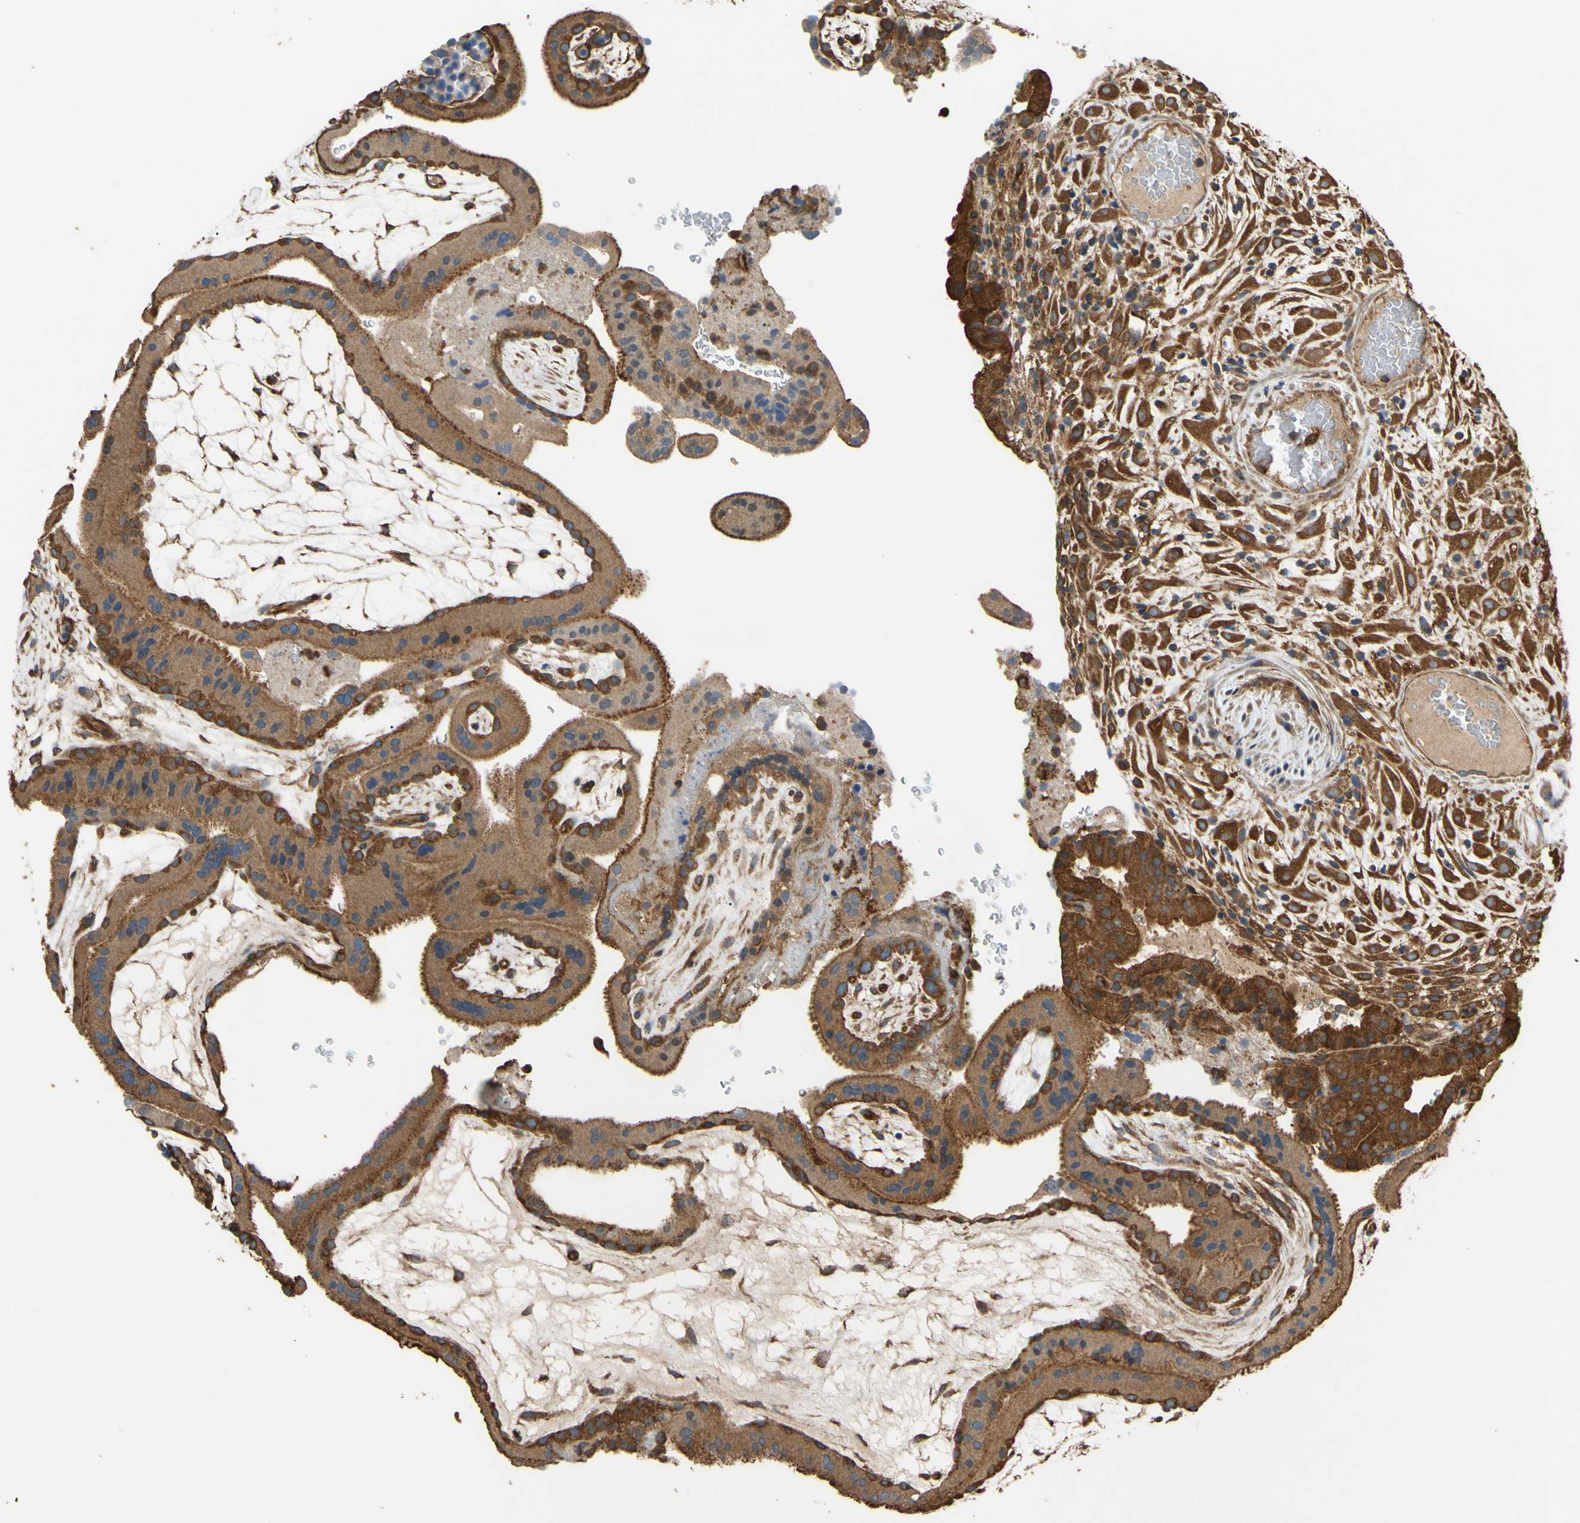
{"staining": {"intensity": "strong", "quantity": ">75%", "location": "cytoplasmic/membranous"}, "tissue": "placenta", "cell_type": "Decidual cells", "image_type": "normal", "snomed": [{"axis": "morphology", "description": "Normal tissue, NOS"}, {"axis": "topography", "description": "Placenta"}], "caption": "Strong cytoplasmic/membranous staining is identified in approximately >75% of decidual cells in benign placenta.", "gene": "CTTN", "patient": {"sex": "female", "age": 19}}